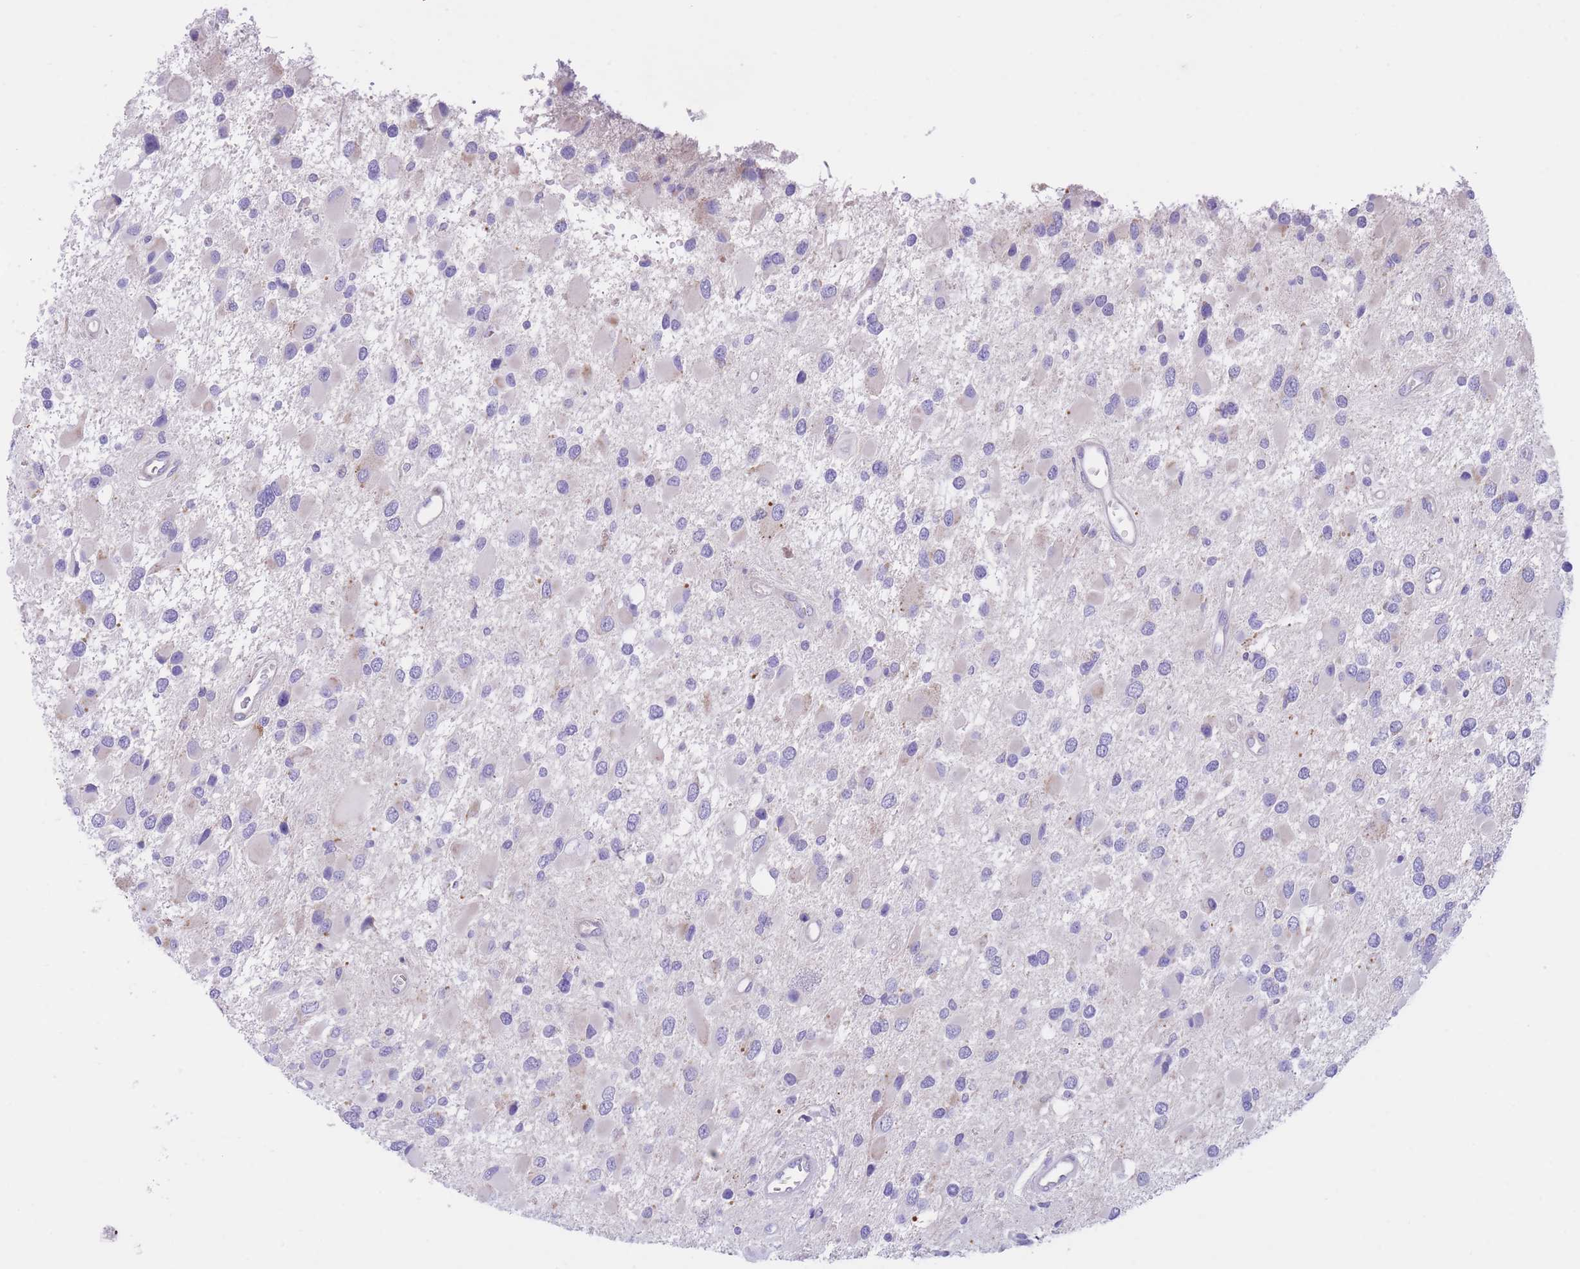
{"staining": {"intensity": "negative", "quantity": "none", "location": "none"}, "tissue": "glioma", "cell_type": "Tumor cells", "image_type": "cancer", "snomed": [{"axis": "morphology", "description": "Glioma, malignant, High grade"}, {"axis": "topography", "description": "Brain"}], "caption": "Histopathology image shows no significant protein staining in tumor cells of malignant glioma (high-grade). The staining was performed using DAB (3,3'-diaminobenzidine) to visualize the protein expression in brown, while the nuclei were stained in blue with hematoxylin (Magnification: 20x).", "gene": "QTRT1", "patient": {"sex": "male", "age": 53}}